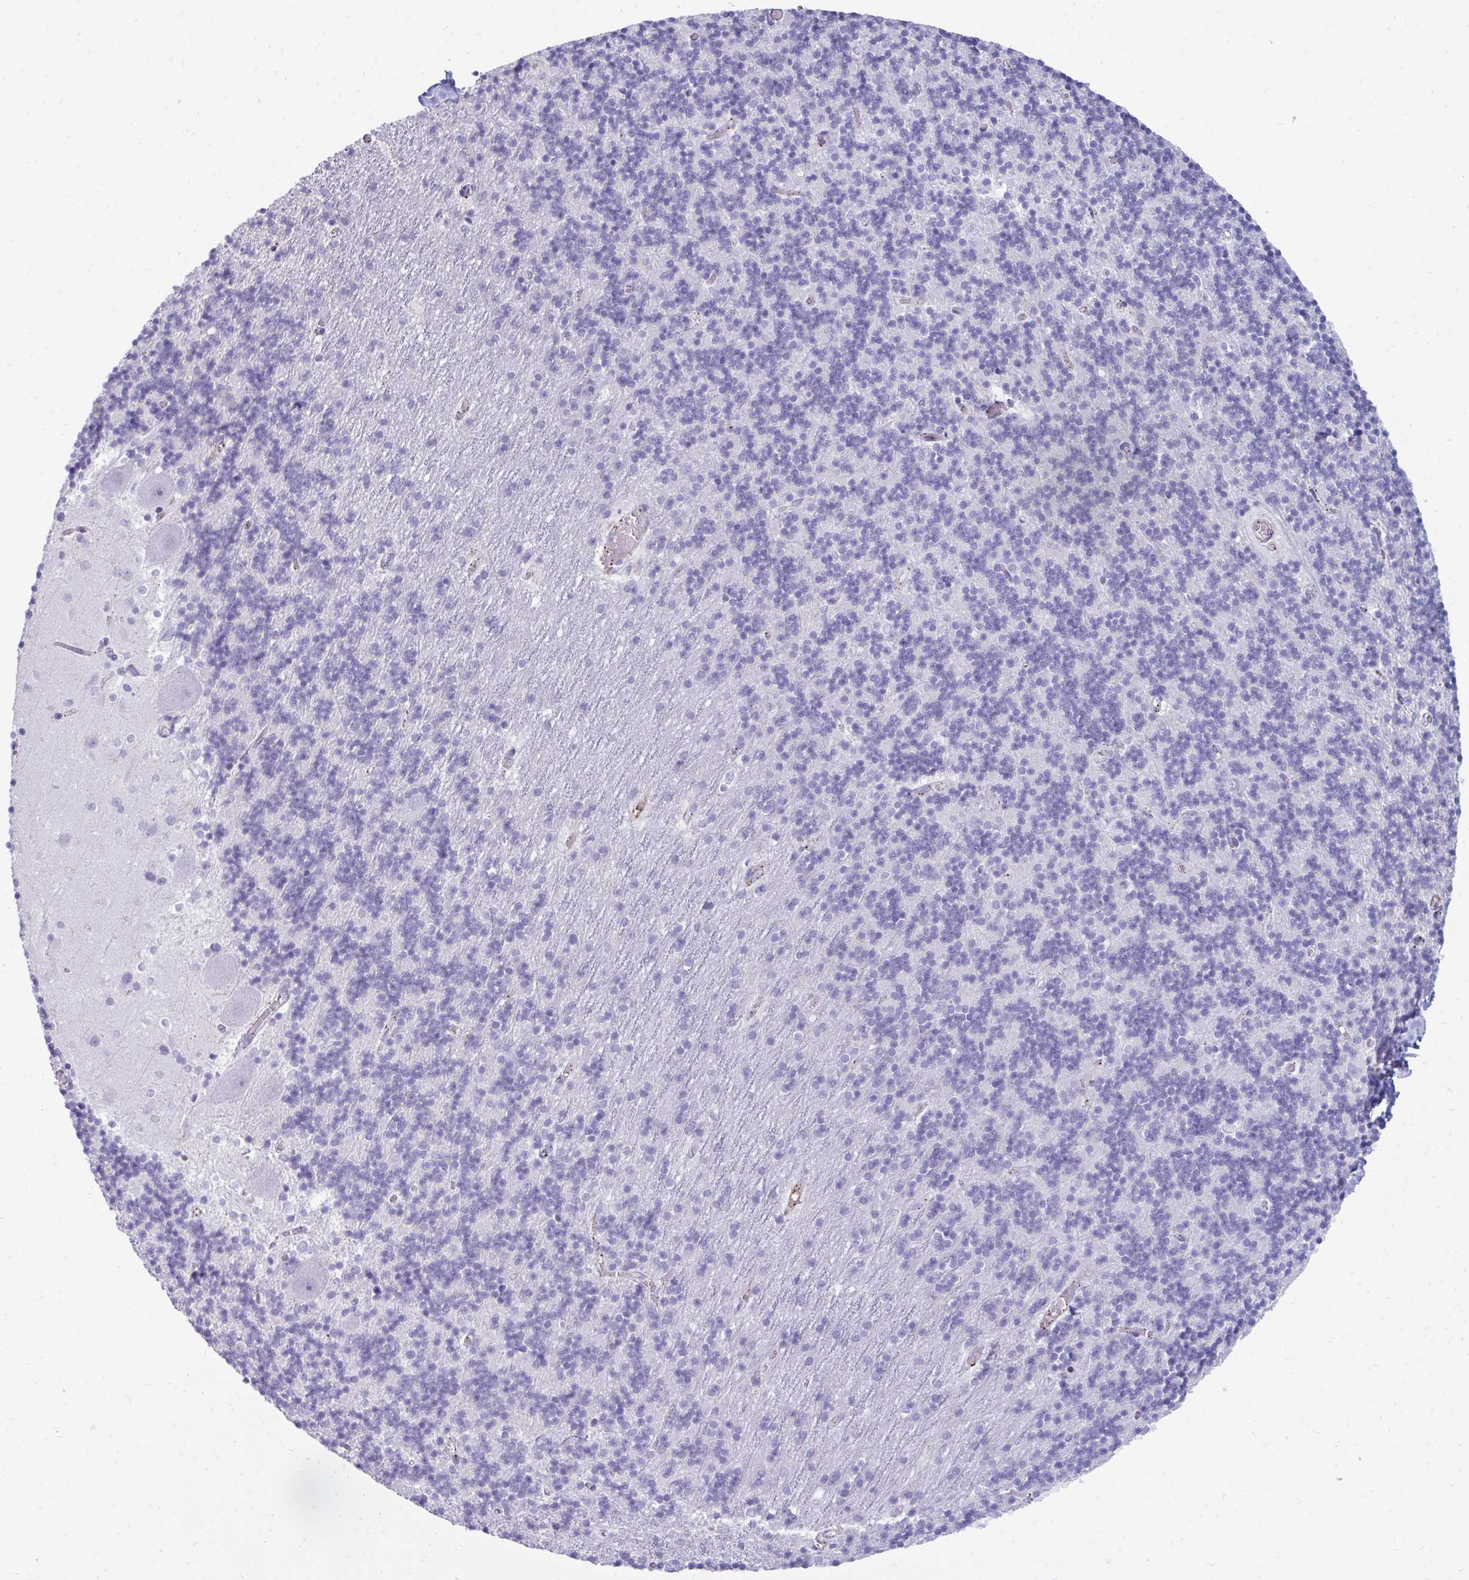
{"staining": {"intensity": "negative", "quantity": "none", "location": "none"}, "tissue": "cerebellum", "cell_type": "Cells in granular layer", "image_type": "normal", "snomed": [{"axis": "morphology", "description": "Normal tissue, NOS"}, {"axis": "topography", "description": "Cerebellum"}], "caption": "Immunohistochemistry (IHC) of unremarkable cerebellum displays no expression in cells in granular layer.", "gene": "UBL3", "patient": {"sex": "male", "age": 54}}